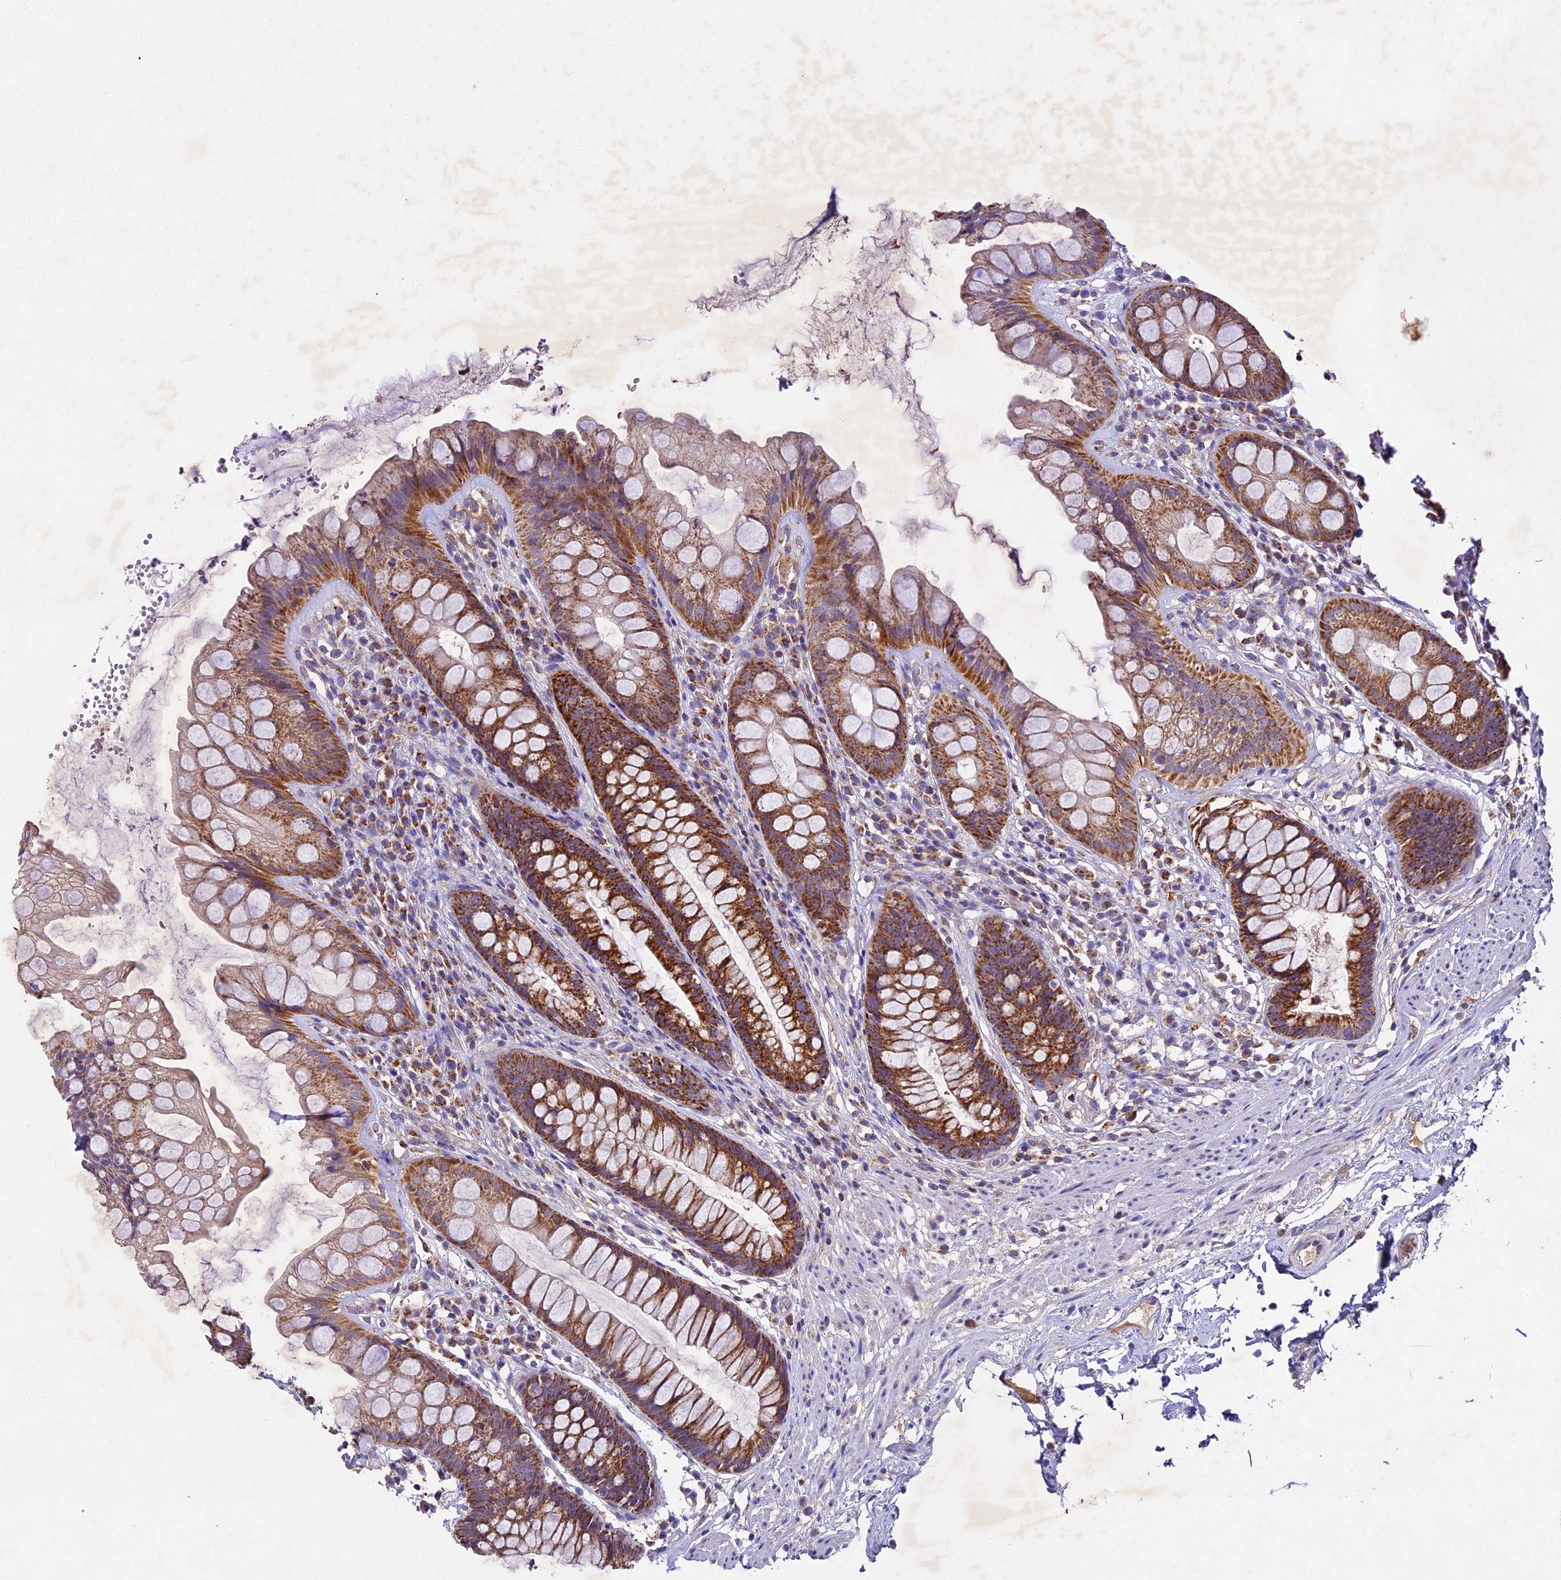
{"staining": {"intensity": "strong", "quantity": ">75%", "location": "cytoplasmic/membranous"}, "tissue": "rectum", "cell_type": "Glandular cells", "image_type": "normal", "snomed": [{"axis": "morphology", "description": "Normal tissue, NOS"}, {"axis": "topography", "description": "Rectum"}], "caption": "Rectum stained with a brown dye displays strong cytoplasmic/membranous positive staining in about >75% of glandular cells.", "gene": "PMPCB", "patient": {"sex": "male", "age": 74}}